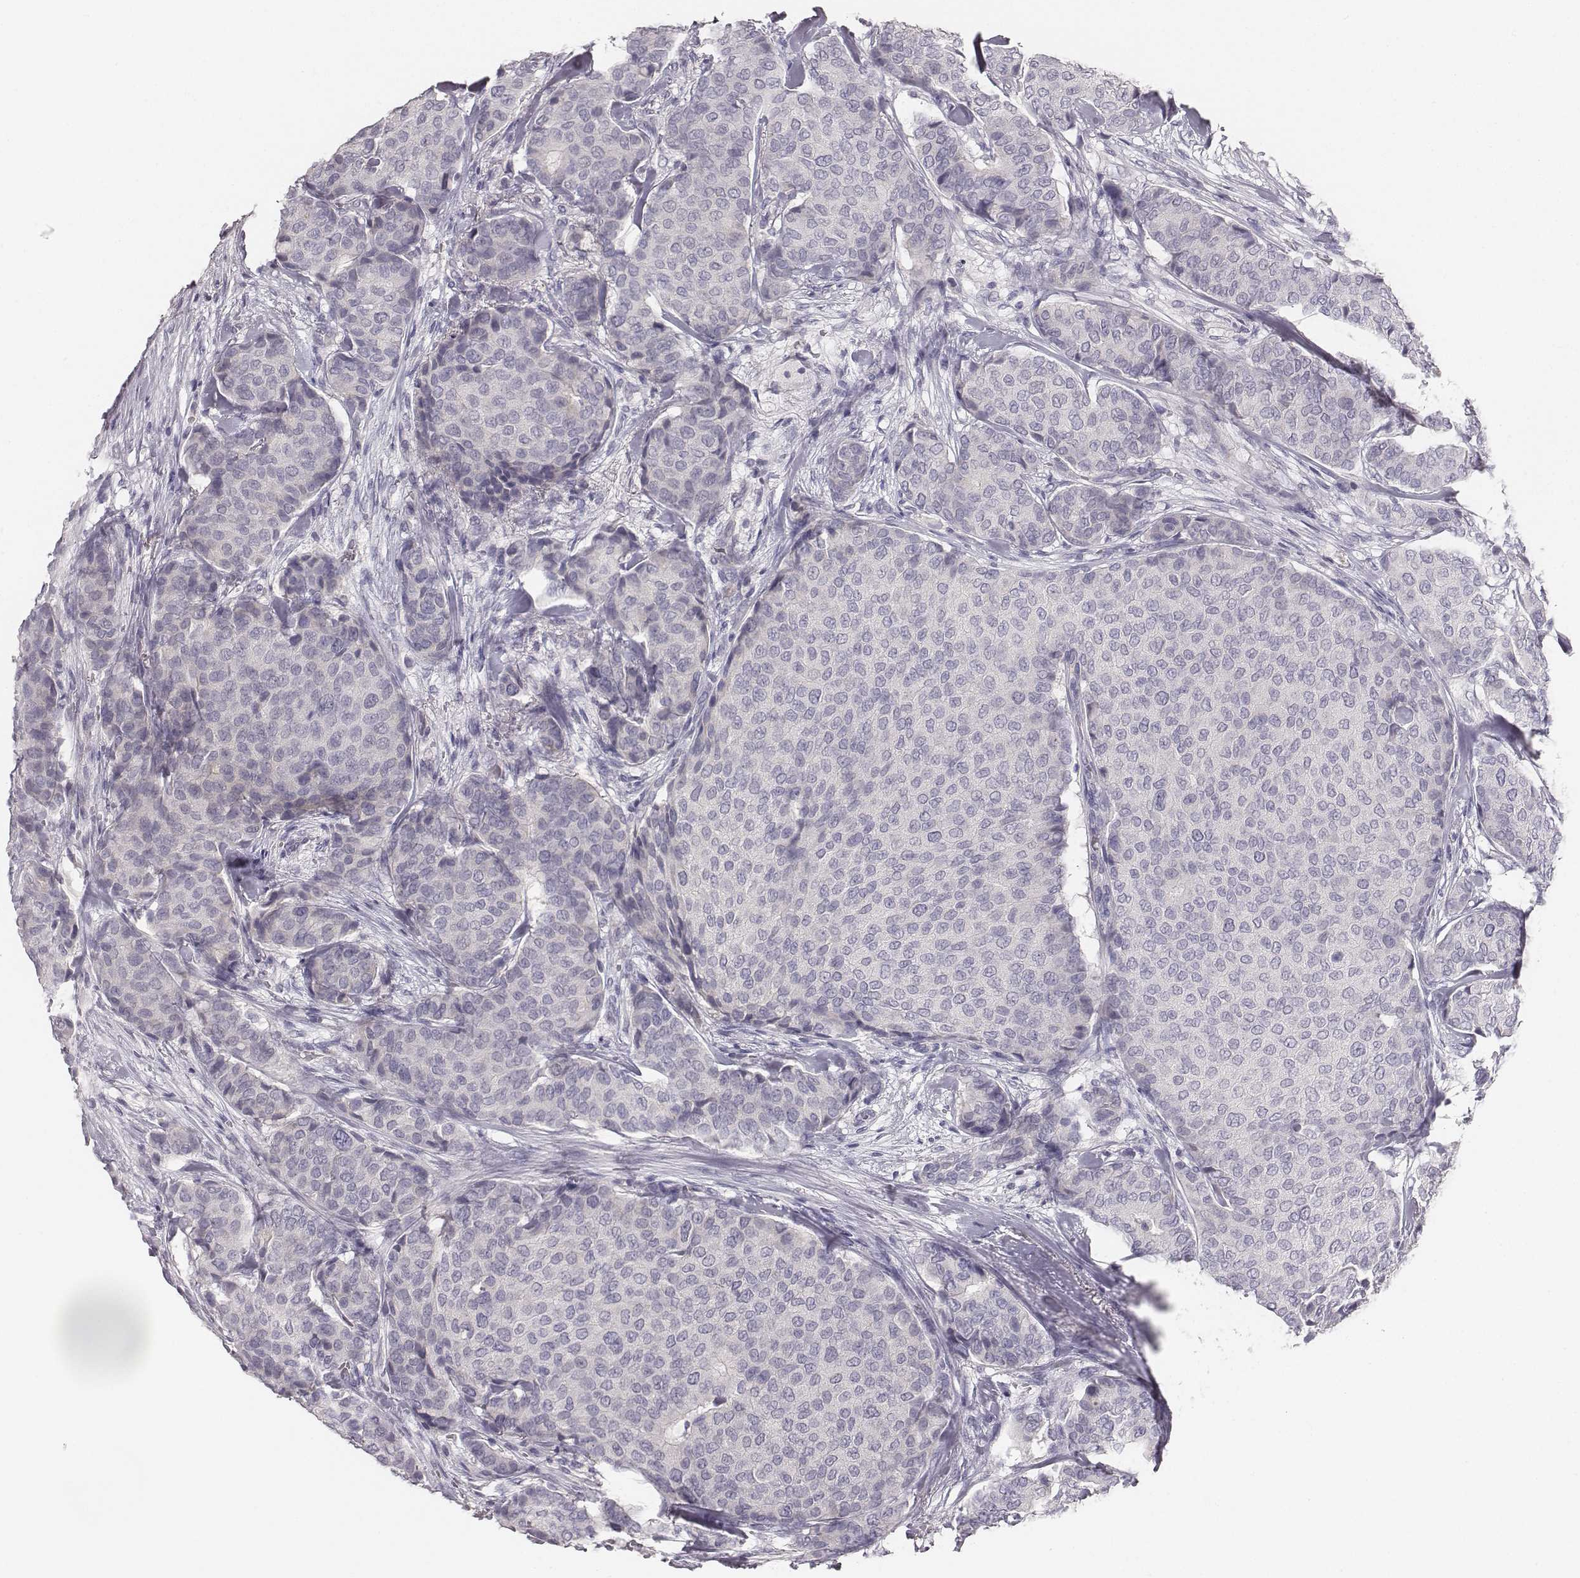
{"staining": {"intensity": "negative", "quantity": "none", "location": "none"}, "tissue": "breast cancer", "cell_type": "Tumor cells", "image_type": "cancer", "snomed": [{"axis": "morphology", "description": "Duct carcinoma"}, {"axis": "topography", "description": "Breast"}], "caption": "IHC photomicrograph of invasive ductal carcinoma (breast) stained for a protein (brown), which displays no positivity in tumor cells.", "gene": "MYH6", "patient": {"sex": "female", "age": 75}}